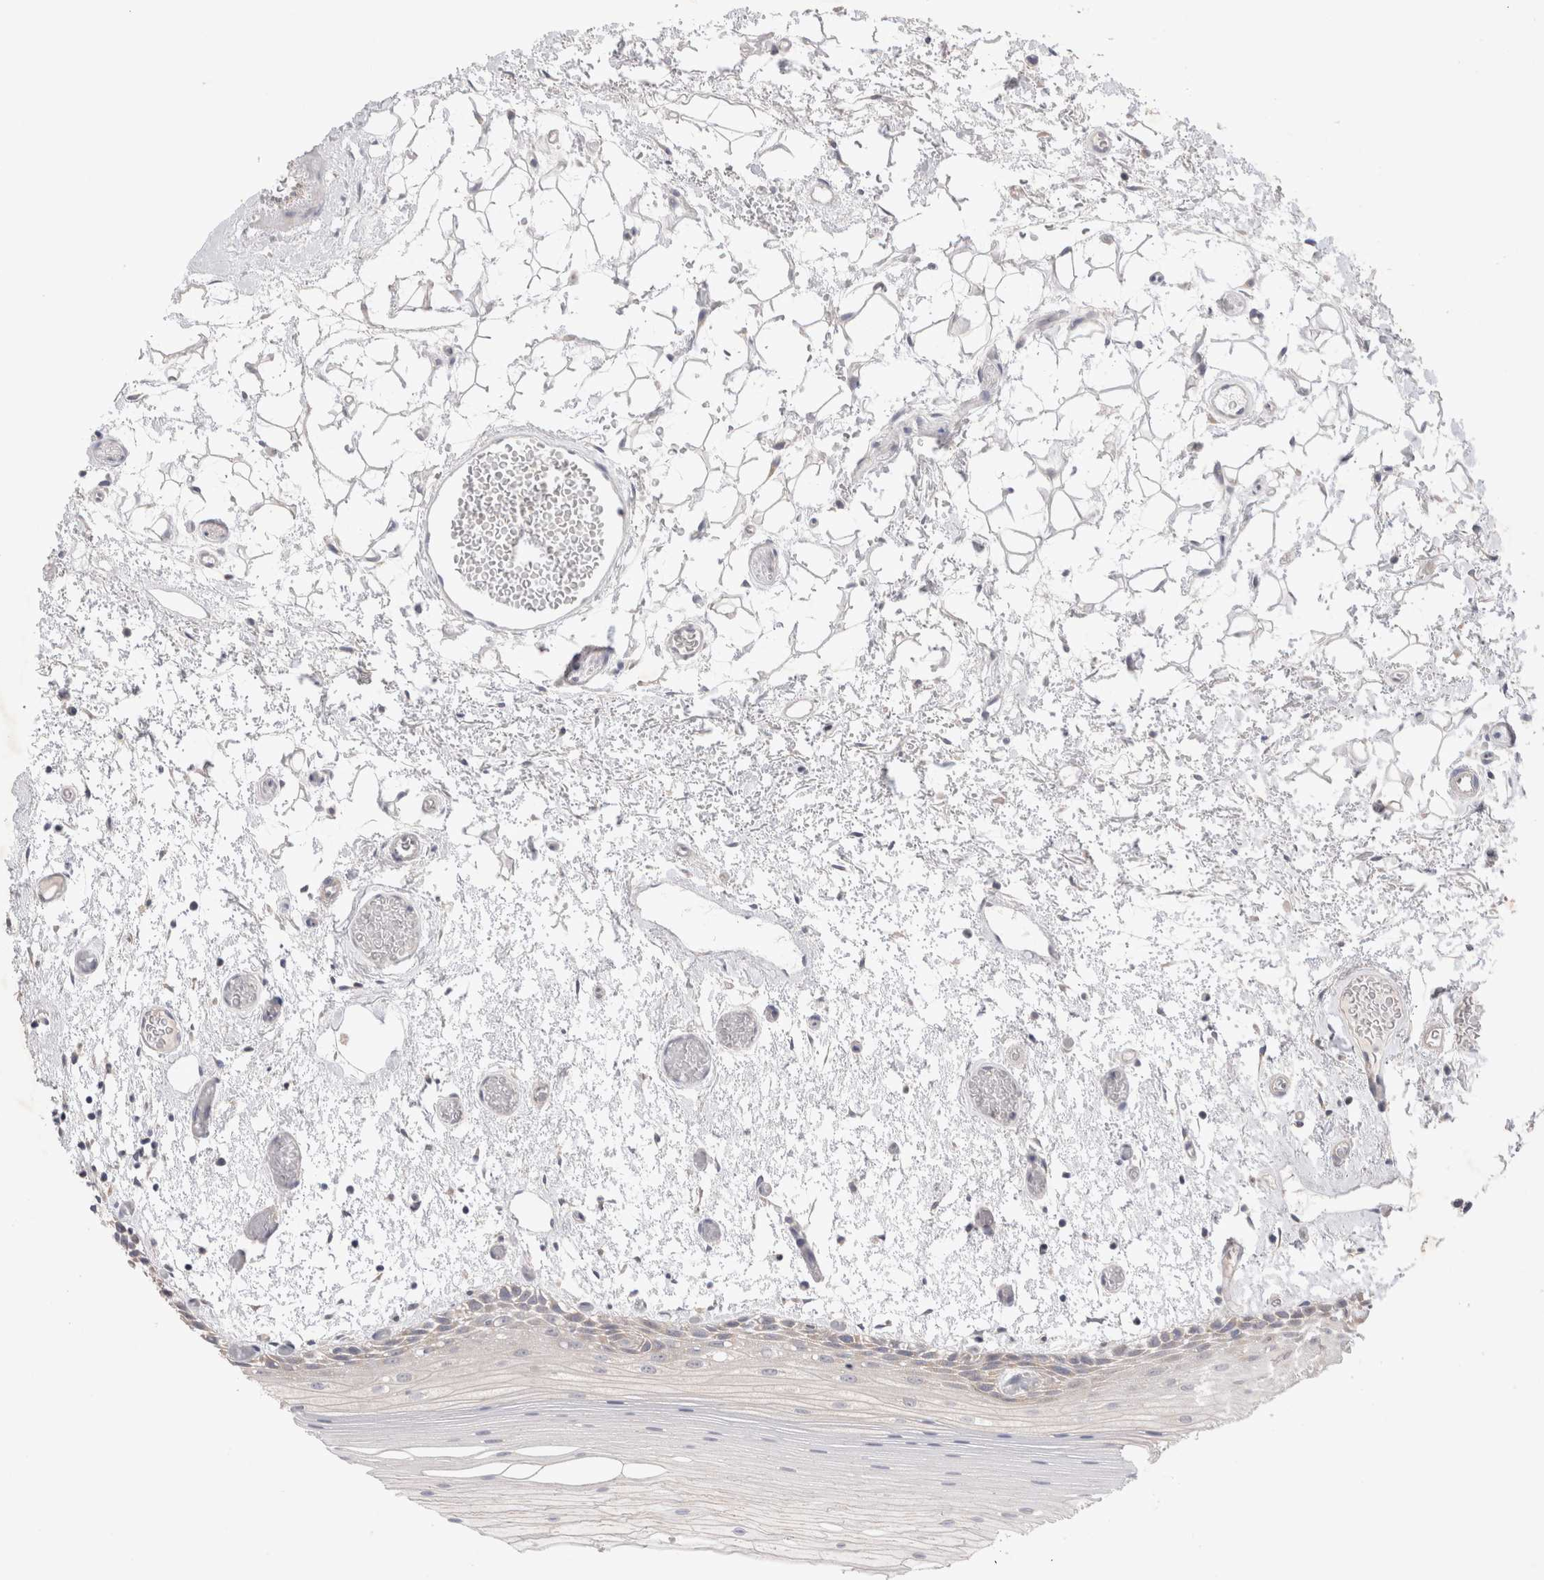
{"staining": {"intensity": "negative", "quantity": "none", "location": "none"}, "tissue": "oral mucosa", "cell_type": "Squamous epithelial cells", "image_type": "normal", "snomed": [{"axis": "morphology", "description": "Normal tissue, NOS"}, {"axis": "topography", "description": "Oral tissue"}], "caption": "A high-resolution micrograph shows IHC staining of unremarkable oral mucosa, which demonstrates no significant staining in squamous epithelial cells. Brightfield microscopy of immunohistochemistry (IHC) stained with DAB (3,3'-diaminobenzidine) (brown) and hematoxylin (blue), captured at high magnification.", "gene": "IFT74", "patient": {"sex": "male", "age": 52}}